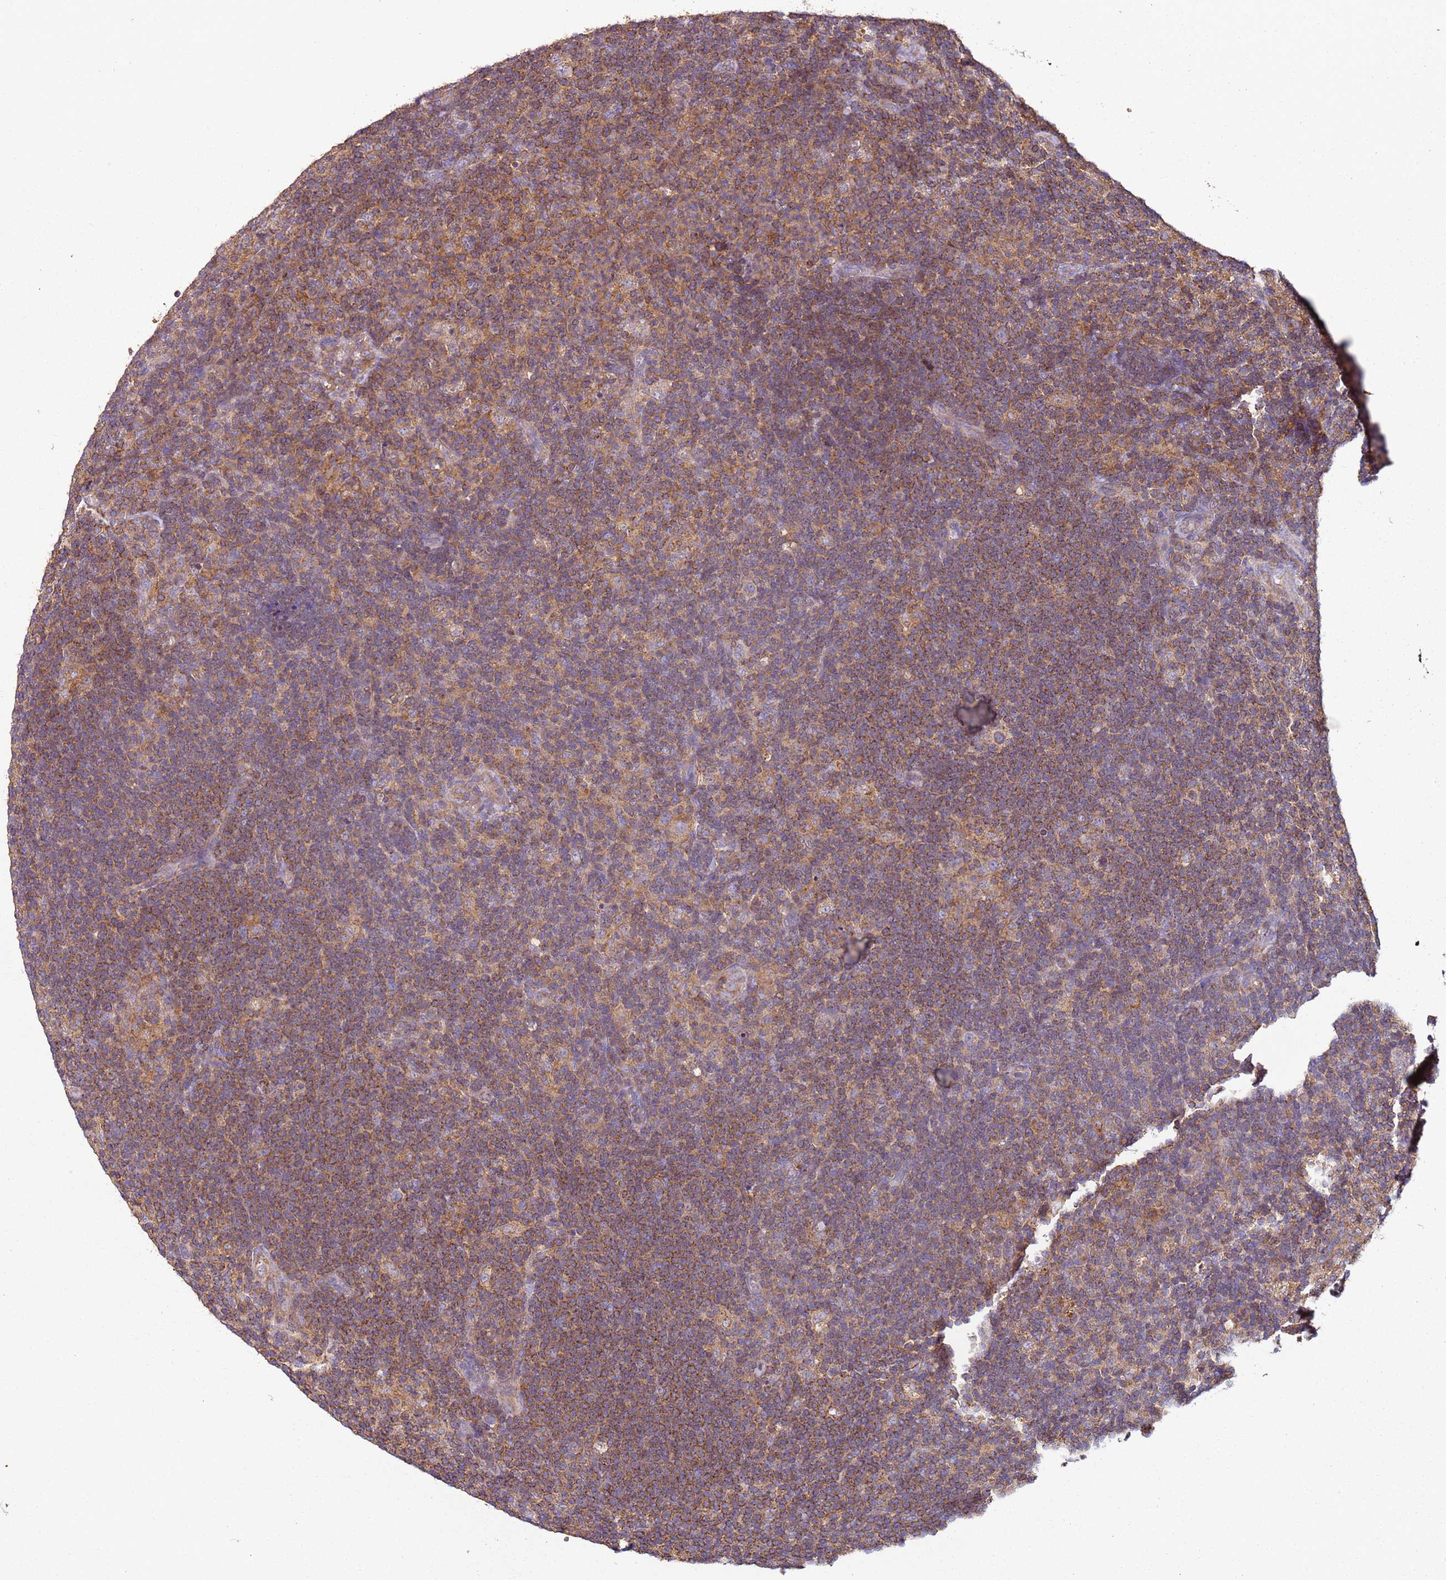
{"staining": {"intensity": "weak", "quantity": "<25%", "location": "cytoplasmic/membranous"}, "tissue": "lymphoma", "cell_type": "Tumor cells", "image_type": "cancer", "snomed": [{"axis": "morphology", "description": "Hodgkin's disease, NOS"}, {"axis": "topography", "description": "Lymph node"}], "caption": "Tumor cells are negative for brown protein staining in Hodgkin's disease.", "gene": "RMND5A", "patient": {"sex": "female", "age": 57}}